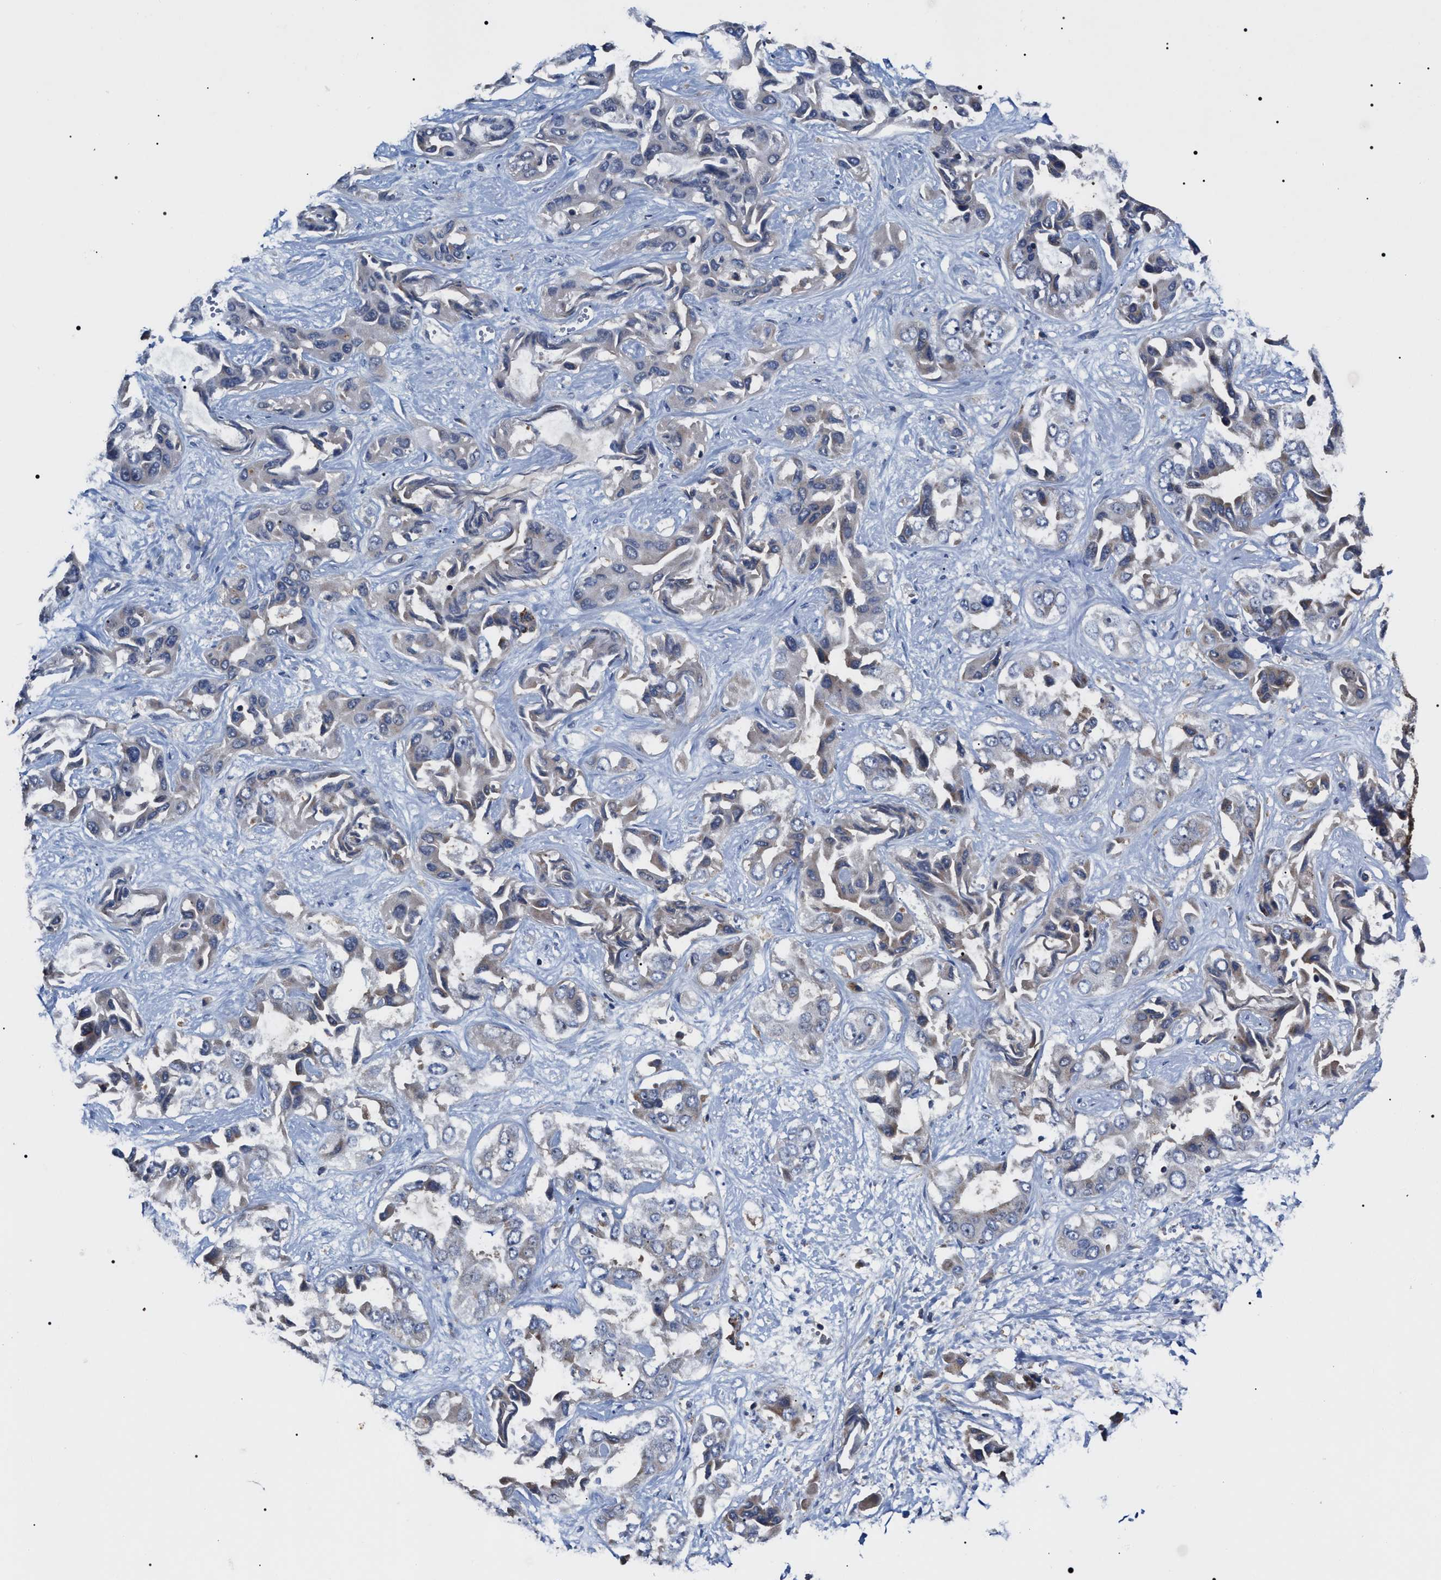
{"staining": {"intensity": "weak", "quantity": "<25%", "location": "cytoplasmic/membranous"}, "tissue": "liver cancer", "cell_type": "Tumor cells", "image_type": "cancer", "snomed": [{"axis": "morphology", "description": "Cholangiocarcinoma"}, {"axis": "topography", "description": "Liver"}], "caption": "Immunohistochemistry of cholangiocarcinoma (liver) demonstrates no positivity in tumor cells.", "gene": "MACC1", "patient": {"sex": "female", "age": 52}}